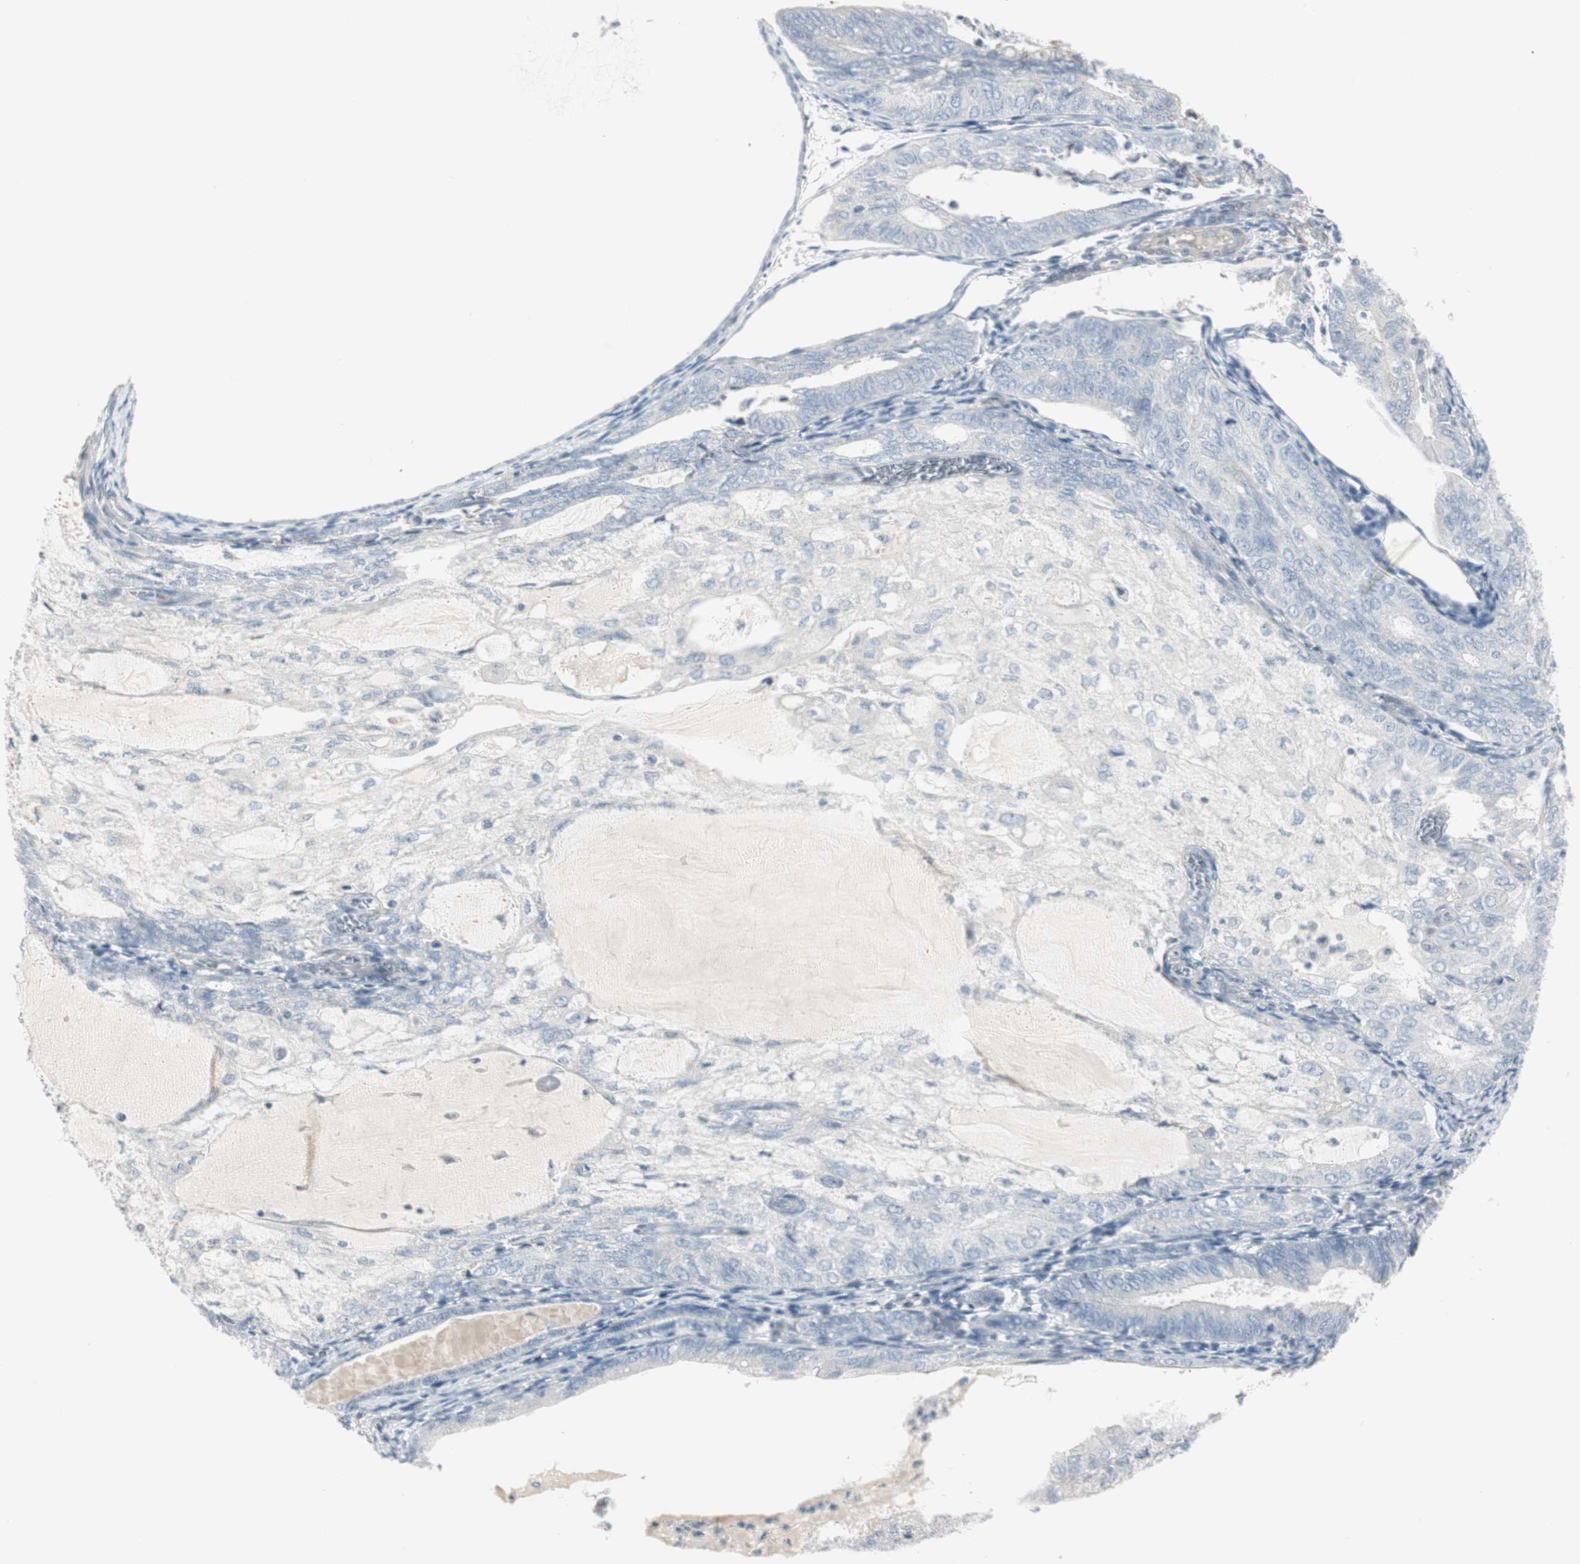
{"staining": {"intensity": "negative", "quantity": "none", "location": "none"}, "tissue": "endometrial cancer", "cell_type": "Tumor cells", "image_type": "cancer", "snomed": [{"axis": "morphology", "description": "Adenocarcinoma, NOS"}, {"axis": "topography", "description": "Endometrium"}], "caption": "Immunohistochemical staining of endometrial adenocarcinoma demonstrates no significant positivity in tumor cells.", "gene": "DMPK", "patient": {"sex": "female", "age": 81}}